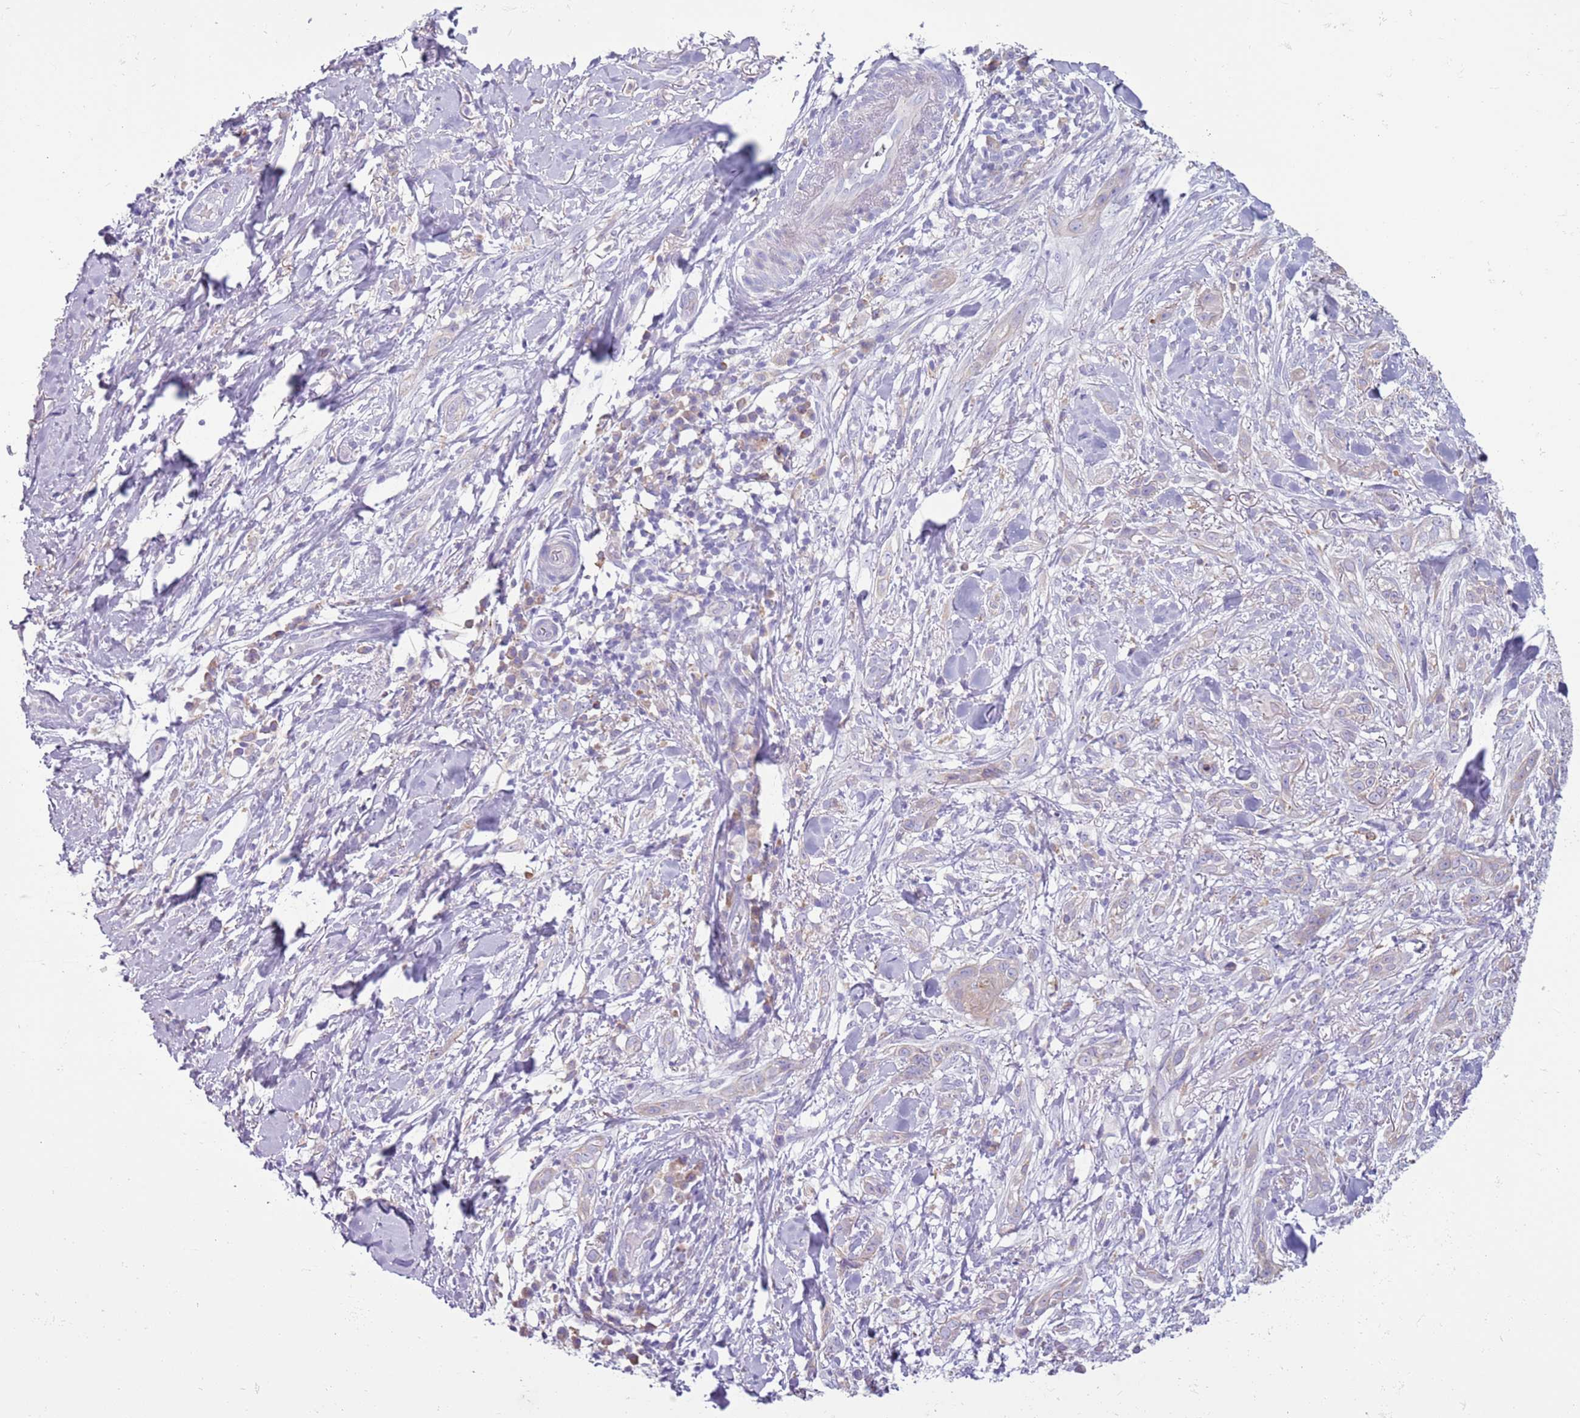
{"staining": {"intensity": "negative", "quantity": "none", "location": "none"}, "tissue": "skin cancer", "cell_type": "Tumor cells", "image_type": "cancer", "snomed": [{"axis": "morphology", "description": "Basal cell carcinoma"}, {"axis": "topography", "description": "Skin"}], "caption": "A micrograph of basal cell carcinoma (skin) stained for a protein reveals no brown staining in tumor cells. The staining was performed using DAB (3,3'-diaminobenzidine) to visualize the protein expression in brown, while the nuclei were stained in blue with hematoxylin (Magnification: 20x).", "gene": "OAF", "patient": {"sex": "male", "age": 72}}